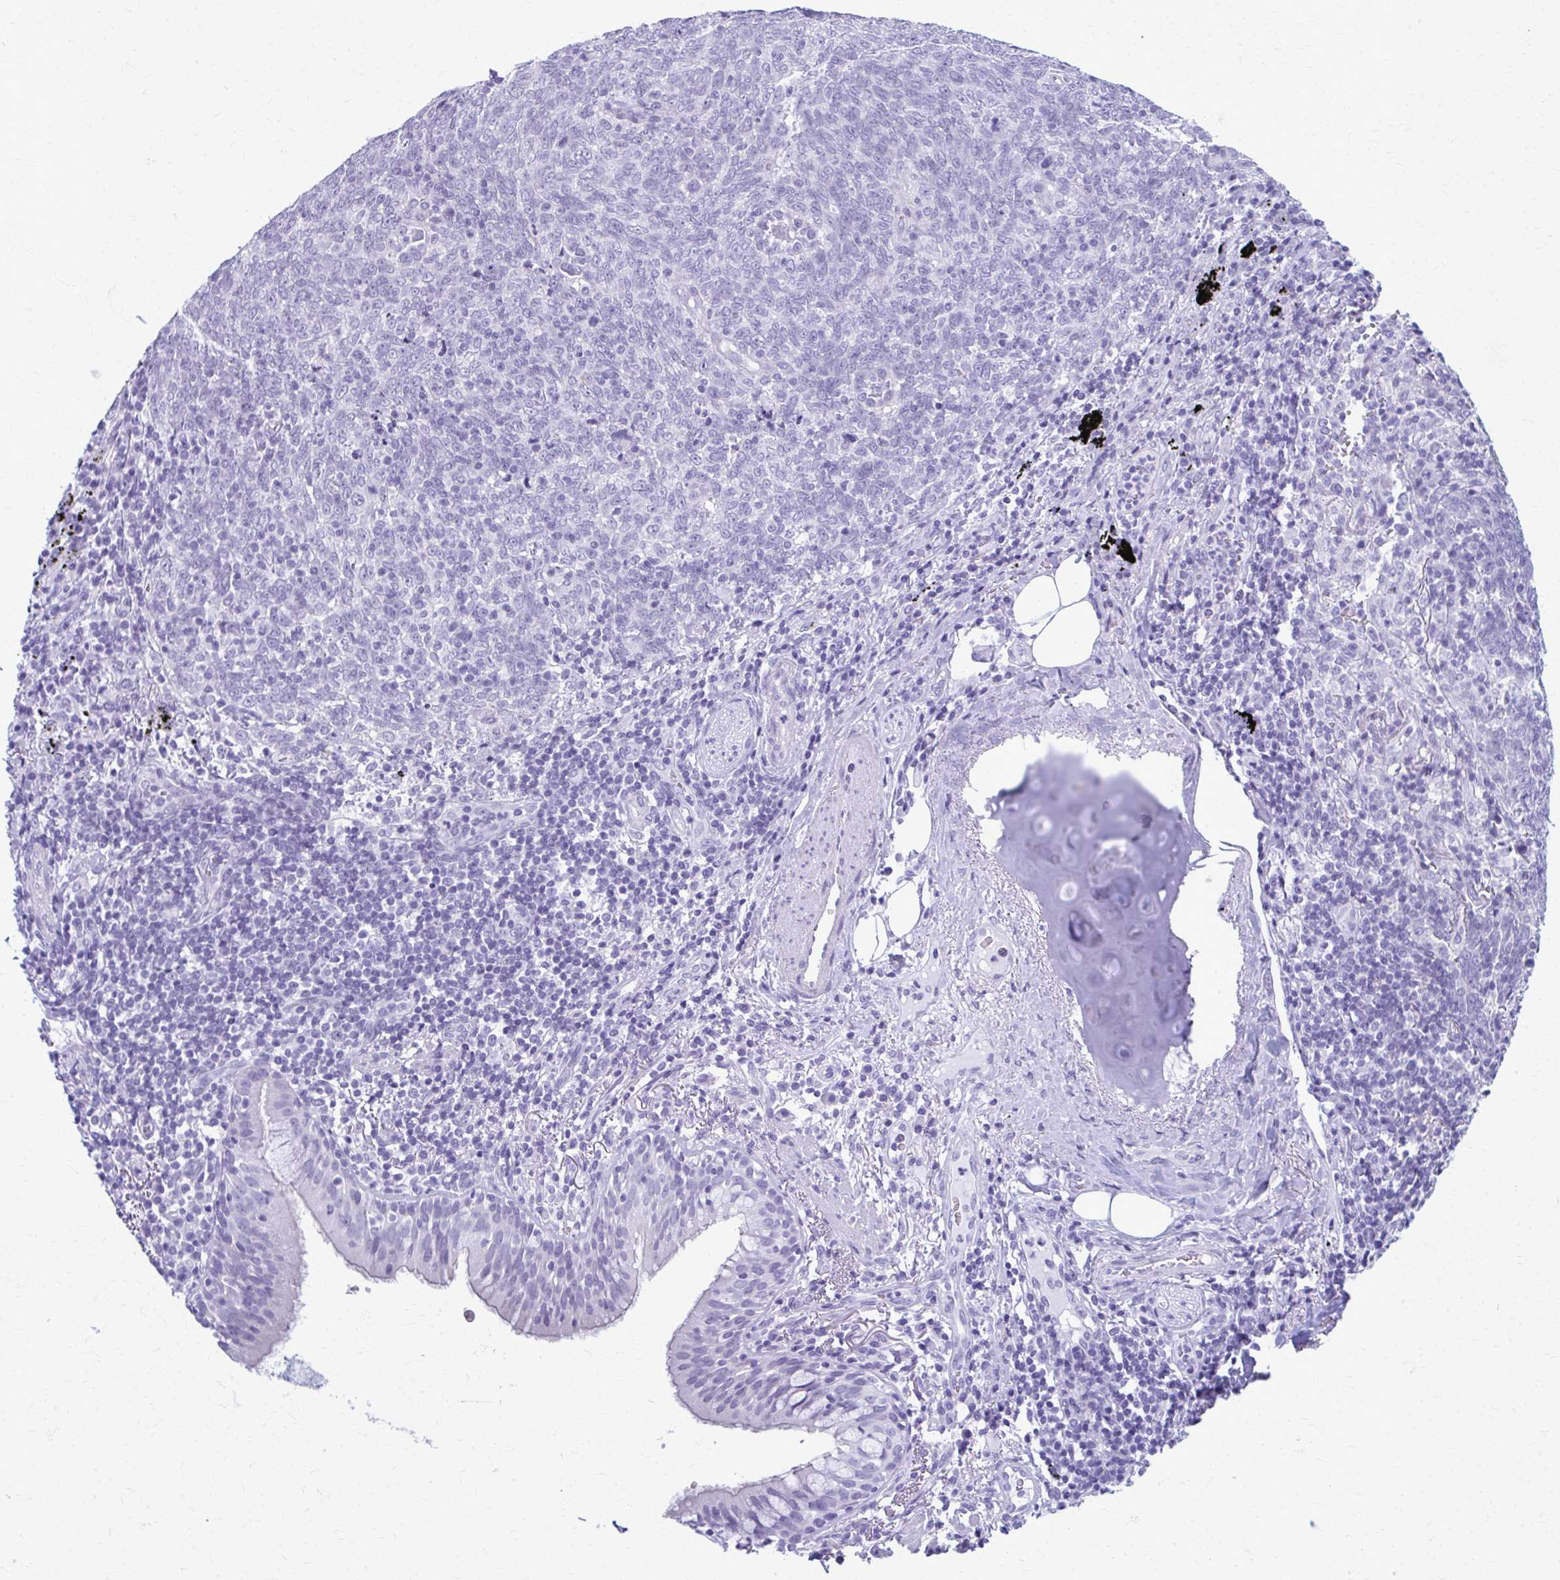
{"staining": {"intensity": "negative", "quantity": "none", "location": "none"}, "tissue": "lung cancer", "cell_type": "Tumor cells", "image_type": "cancer", "snomed": [{"axis": "morphology", "description": "Squamous cell carcinoma, NOS"}, {"axis": "topography", "description": "Lung"}], "caption": "Human lung cancer stained for a protein using immunohistochemistry reveals no positivity in tumor cells.", "gene": "MPLKIP", "patient": {"sex": "female", "age": 72}}